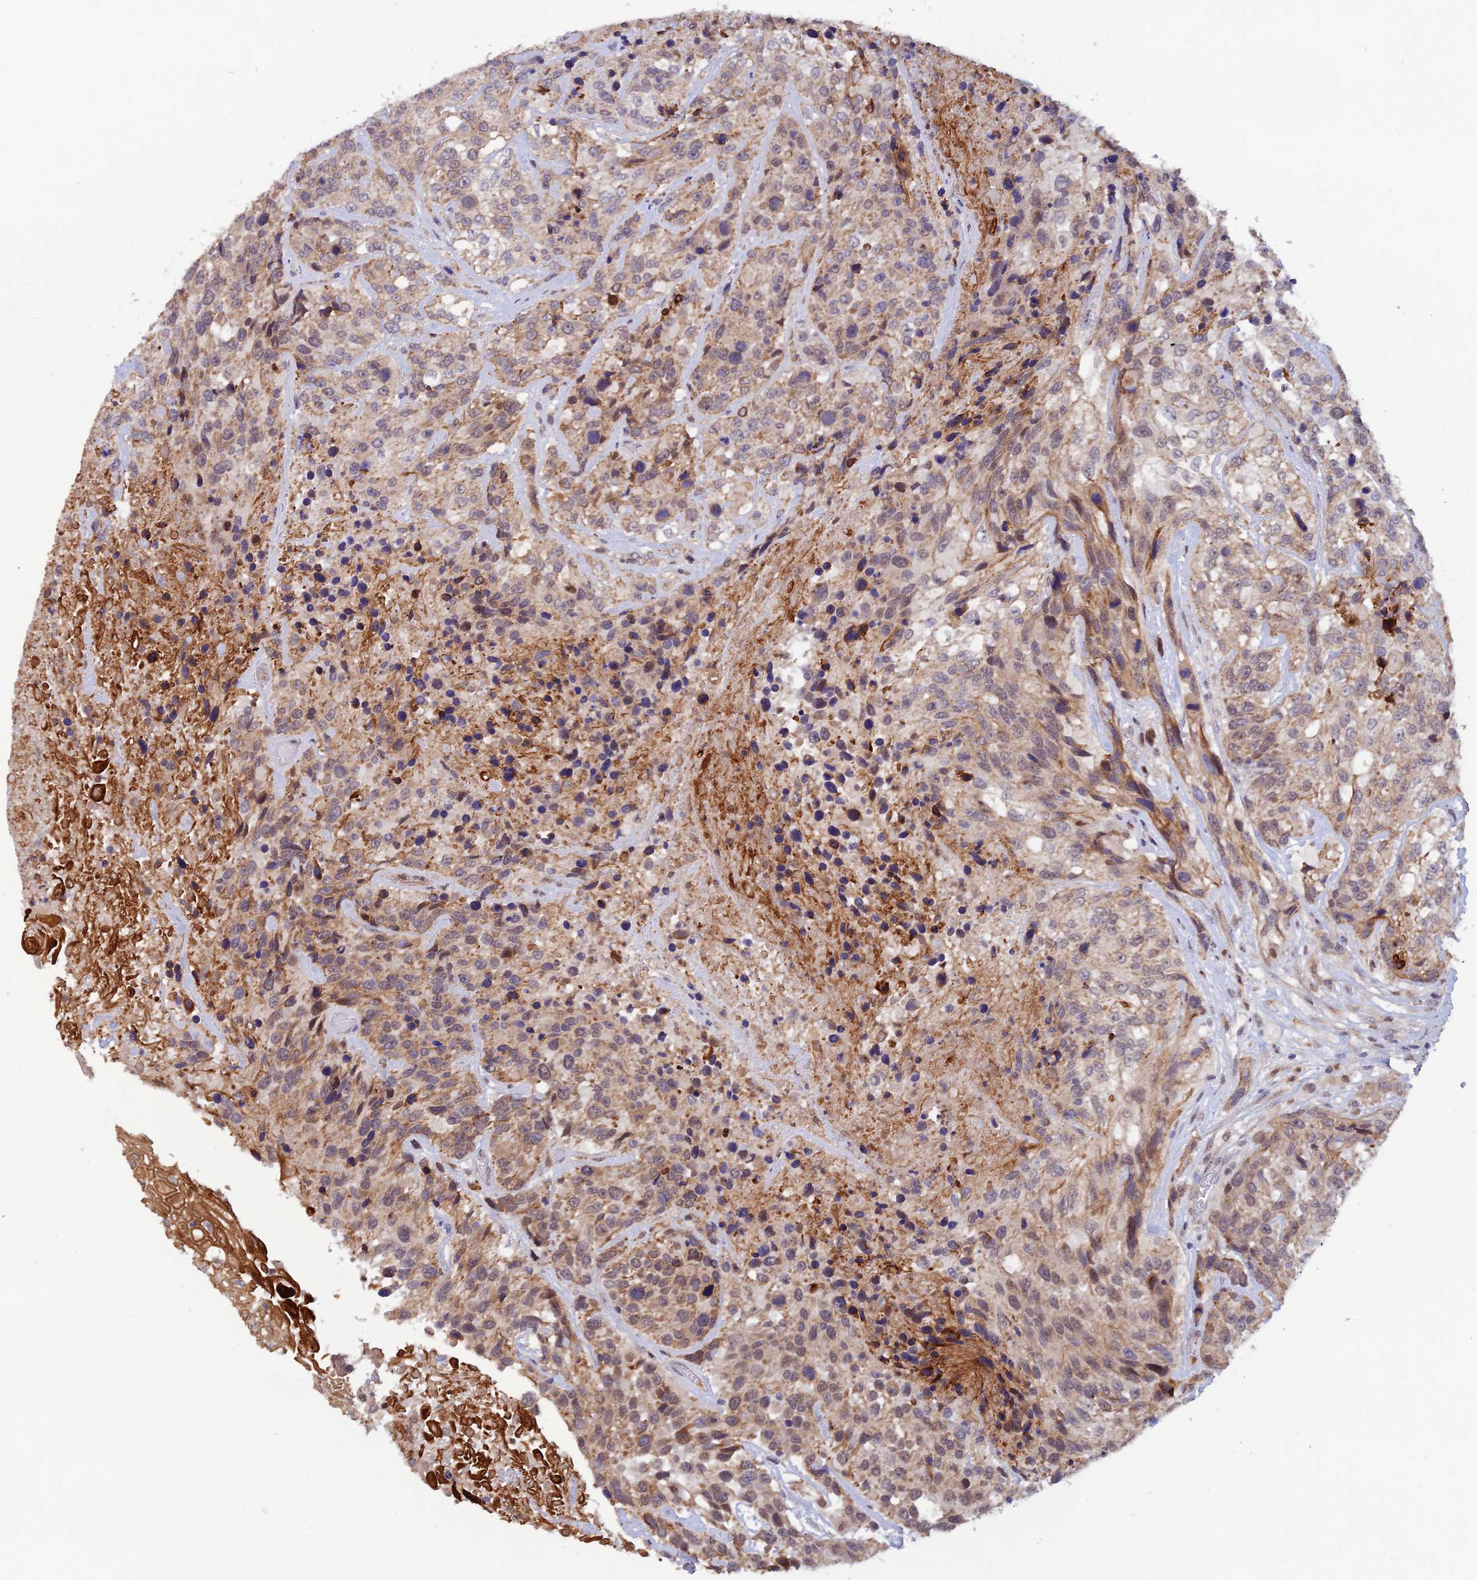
{"staining": {"intensity": "moderate", "quantity": "25%-75%", "location": "cytoplasmic/membranous"}, "tissue": "urothelial cancer", "cell_type": "Tumor cells", "image_type": "cancer", "snomed": [{"axis": "morphology", "description": "Urothelial carcinoma, High grade"}, {"axis": "topography", "description": "Urinary bladder"}], "caption": "A brown stain labels moderate cytoplasmic/membranous positivity of a protein in human urothelial cancer tumor cells. The staining is performed using DAB (3,3'-diaminobenzidine) brown chromogen to label protein expression. The nuclei are counter-stained blue using hematoxylin.", "gene": "FASTKD5", "patient": {"sex": "female", "age": 70}}